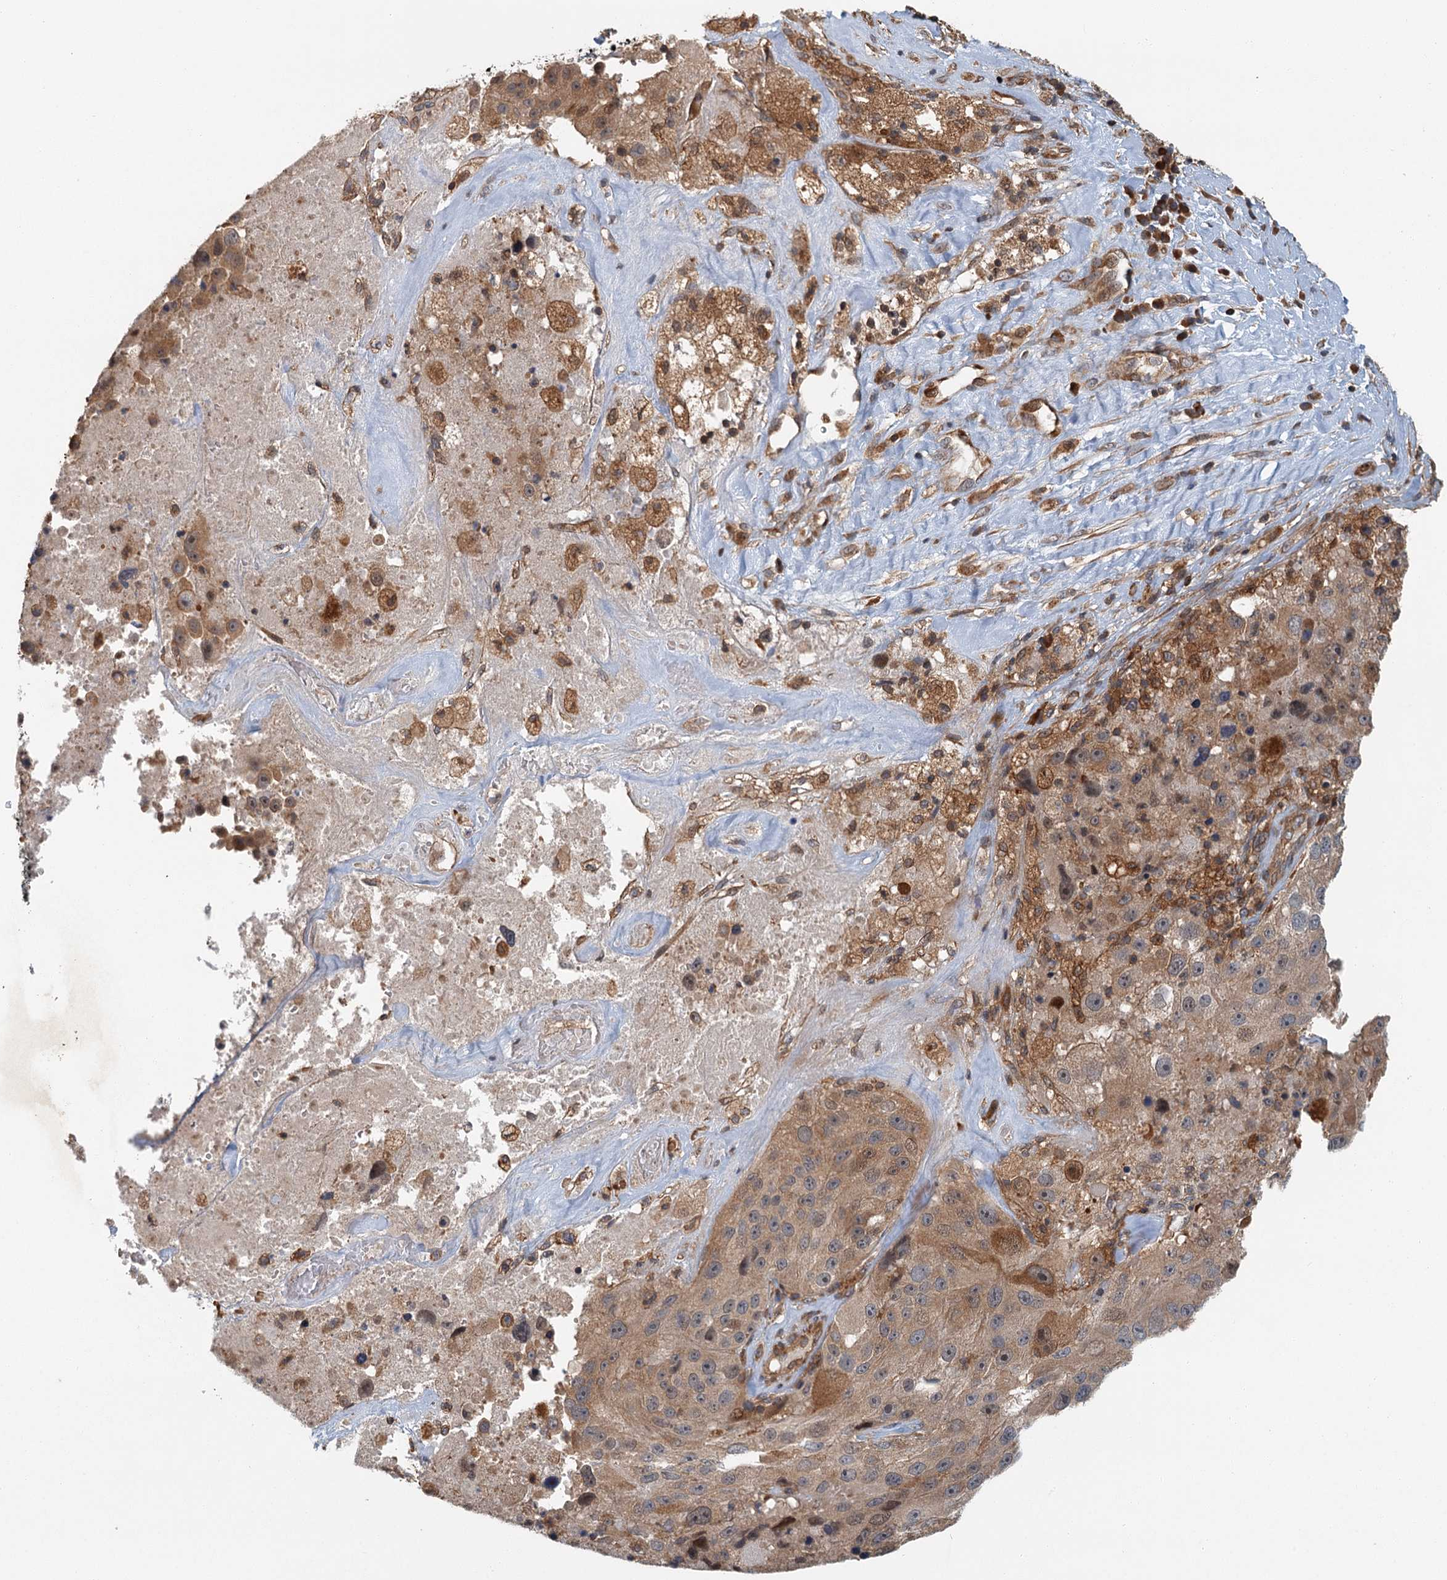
{"staining": {"intensity": "moderate", "quantity": ">75%", "location": "cytoplasmic/membranous"}, "tissue": "melanoma", "cell_type": "Tumor cells", "image_type": "cancer", "snomed": [{"axis": "morphology", "description": "Malignant melanoma, Metastatic site"}, {"axis": "topography", "description": "Lymph node"}], "caption": "Immunohistochemical staining of human melanoma displays moderate cytoplasmic/membranous protein expression in approximately >75% of tumor cells. The staining was performed using DAB, with brown indicating positive protein expression. Nuclei are stained blue with hematoxylin.", "gene": "ZNF527", "patient": {"sex": "male", "age": 62}}